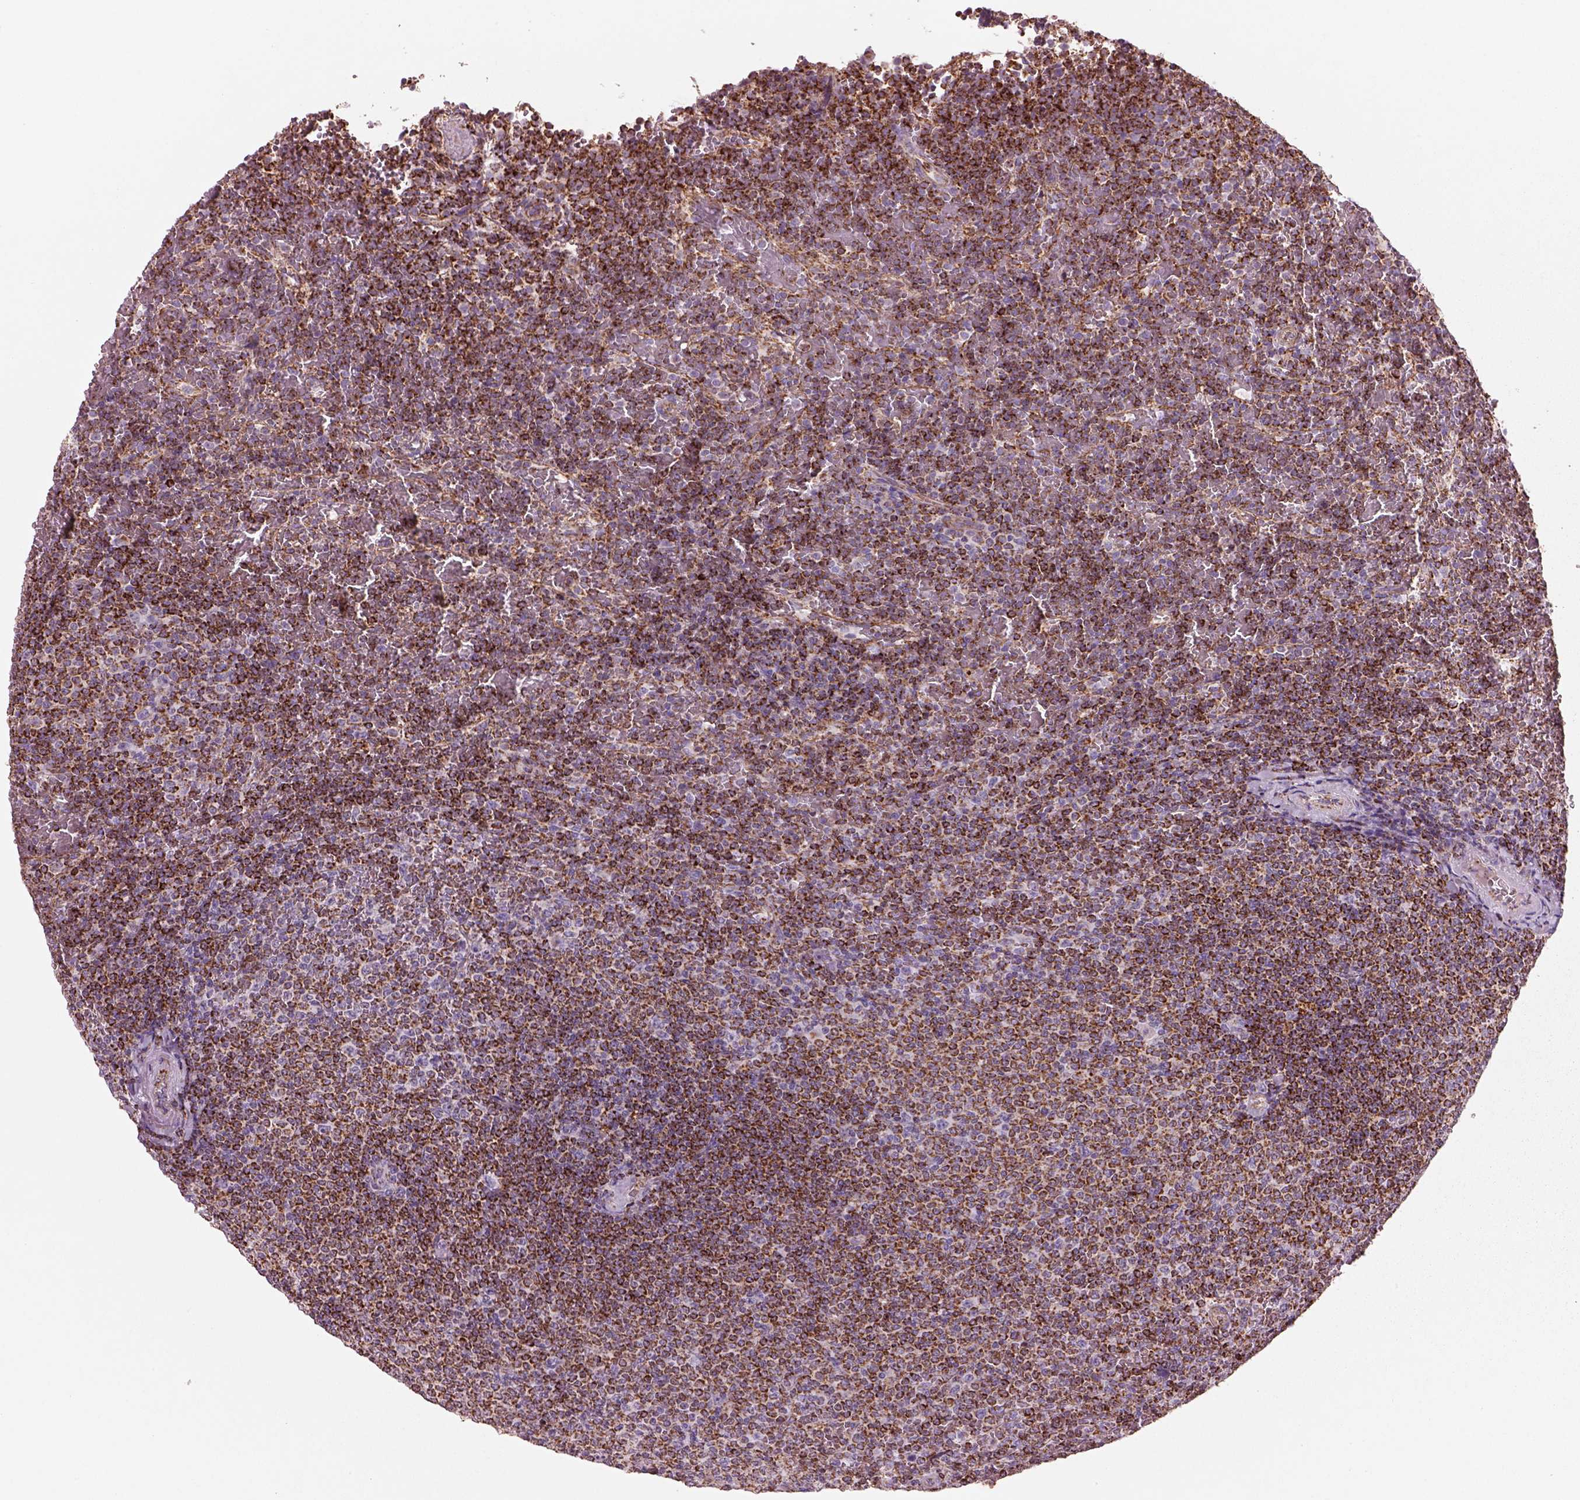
{"staining": {"intensity": "strong", "quantity": ">75%", "location": "cytoplasmic/membranous"}, "tissue": "lymphoma", "cell_type": "Tumor cells", "image_type": "cancer", "snomed": [{"axis": "morphology", "description": "Malignant lymphoma, non-Hodgkin's type, Low grade"}, {"axis": "topography", "description": "Spleen"}], "caption": "This photomicrograph exhibits immunohistochemistry staining of malignant lymphoma, non-Hodgkin's type (low-grade), with high strong cytoplasmic/membranous positivity in about >75% of tumor cells.", "gene": "SLC25A24", "patient": {"sex": "female", "age": 77}}